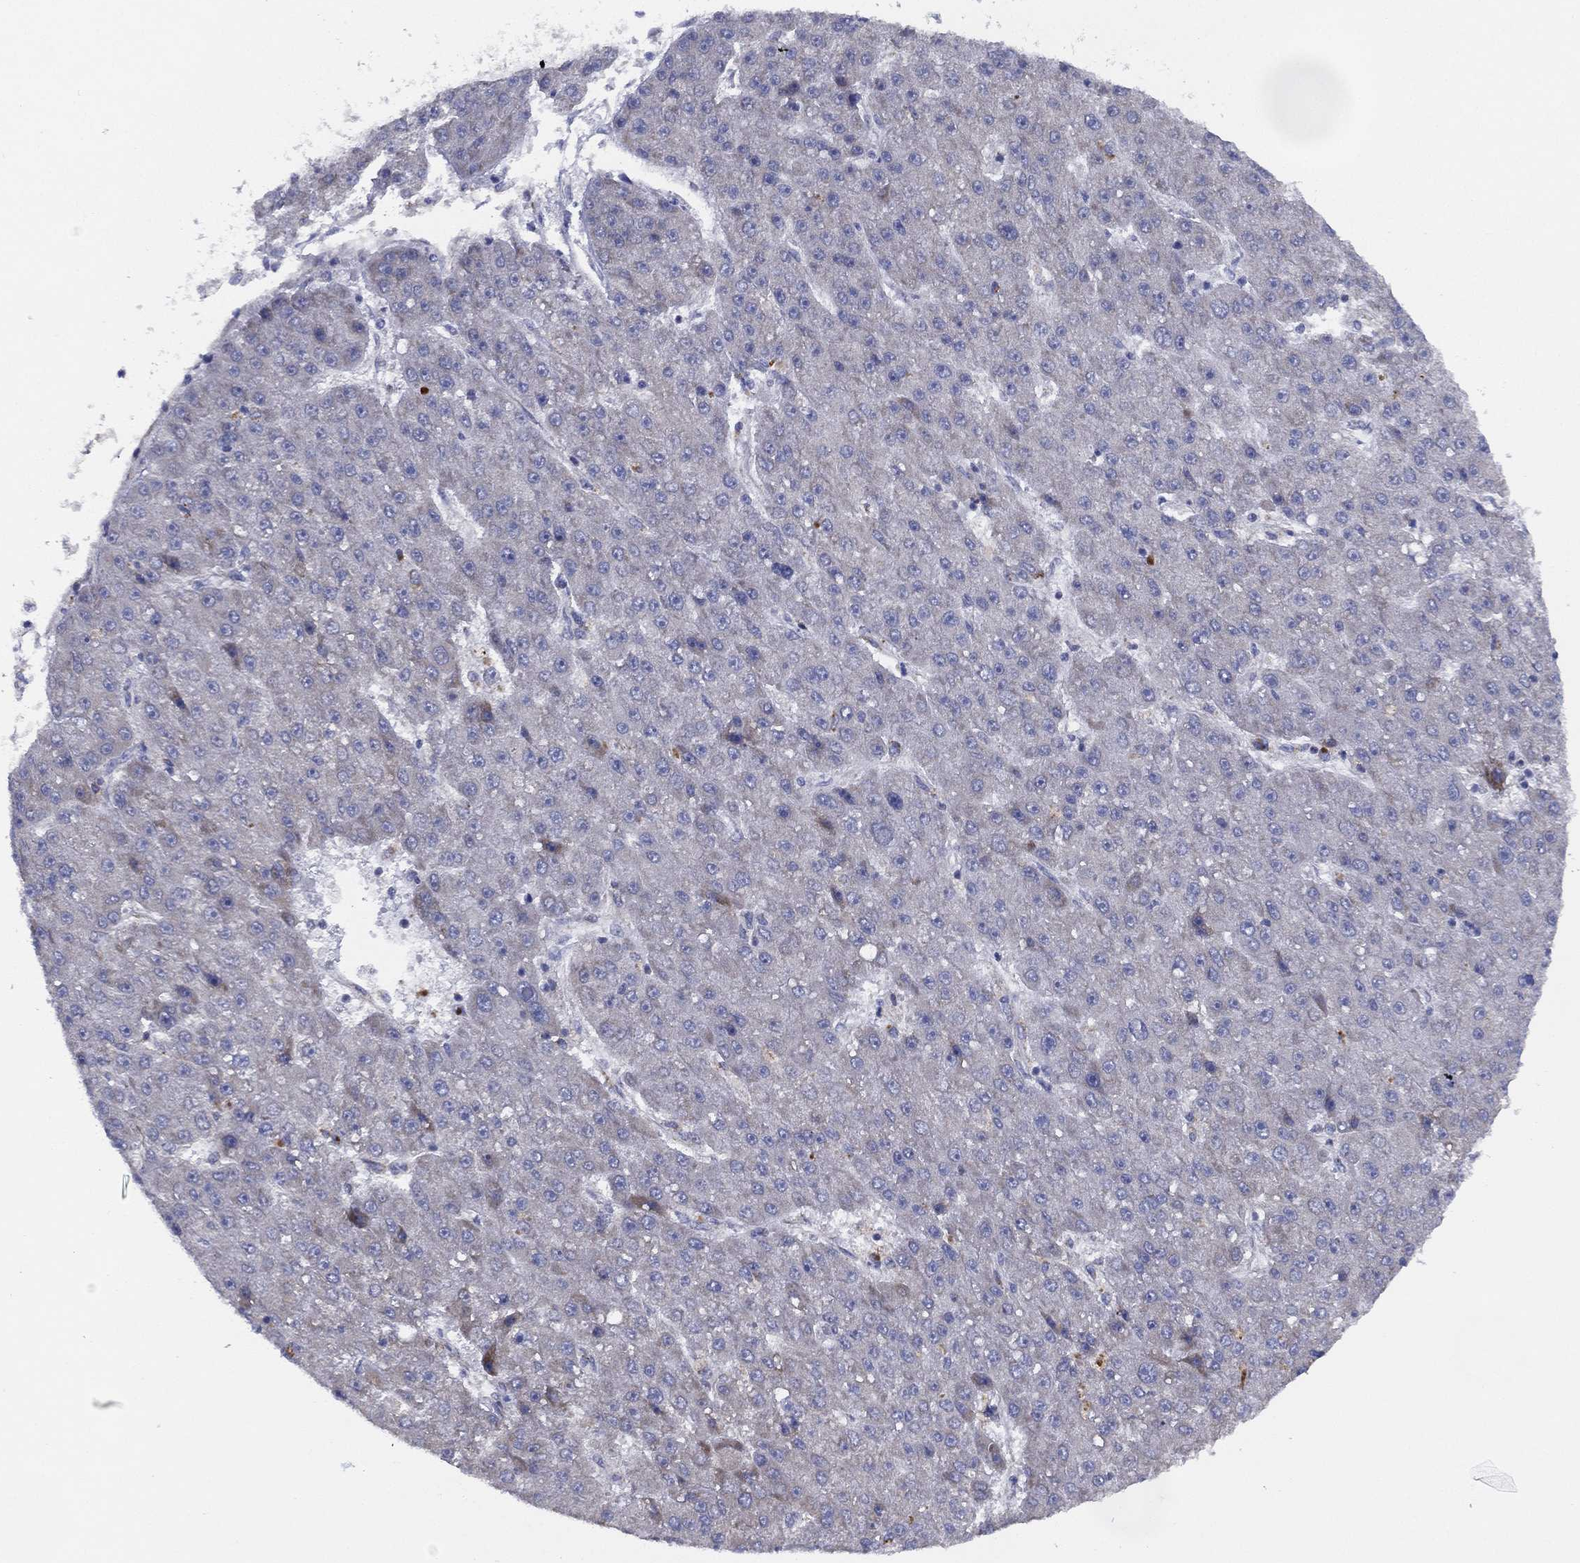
{"staining": {"intensity": "negative", "quantity": "none", "location": "none"}, "tissue": "liver cancer", "cell_type": "Tumor cells", "image_type": "cancer", "snomed": [{"axis": "morphology", "description": "Carcinoma, Hepatocellular, NOS"}, {"axis": "topography", "description": "Liver"}], "caption": "Image shows no significant protein staining in tumor cells of liver hepatocellular carcinoma. (DAB immunohistochemistry (IHC) visualized using brightfield microscopy, high magnification).", "gene": "ZNF223", "patient": {"sex": "male", "age": 67}}